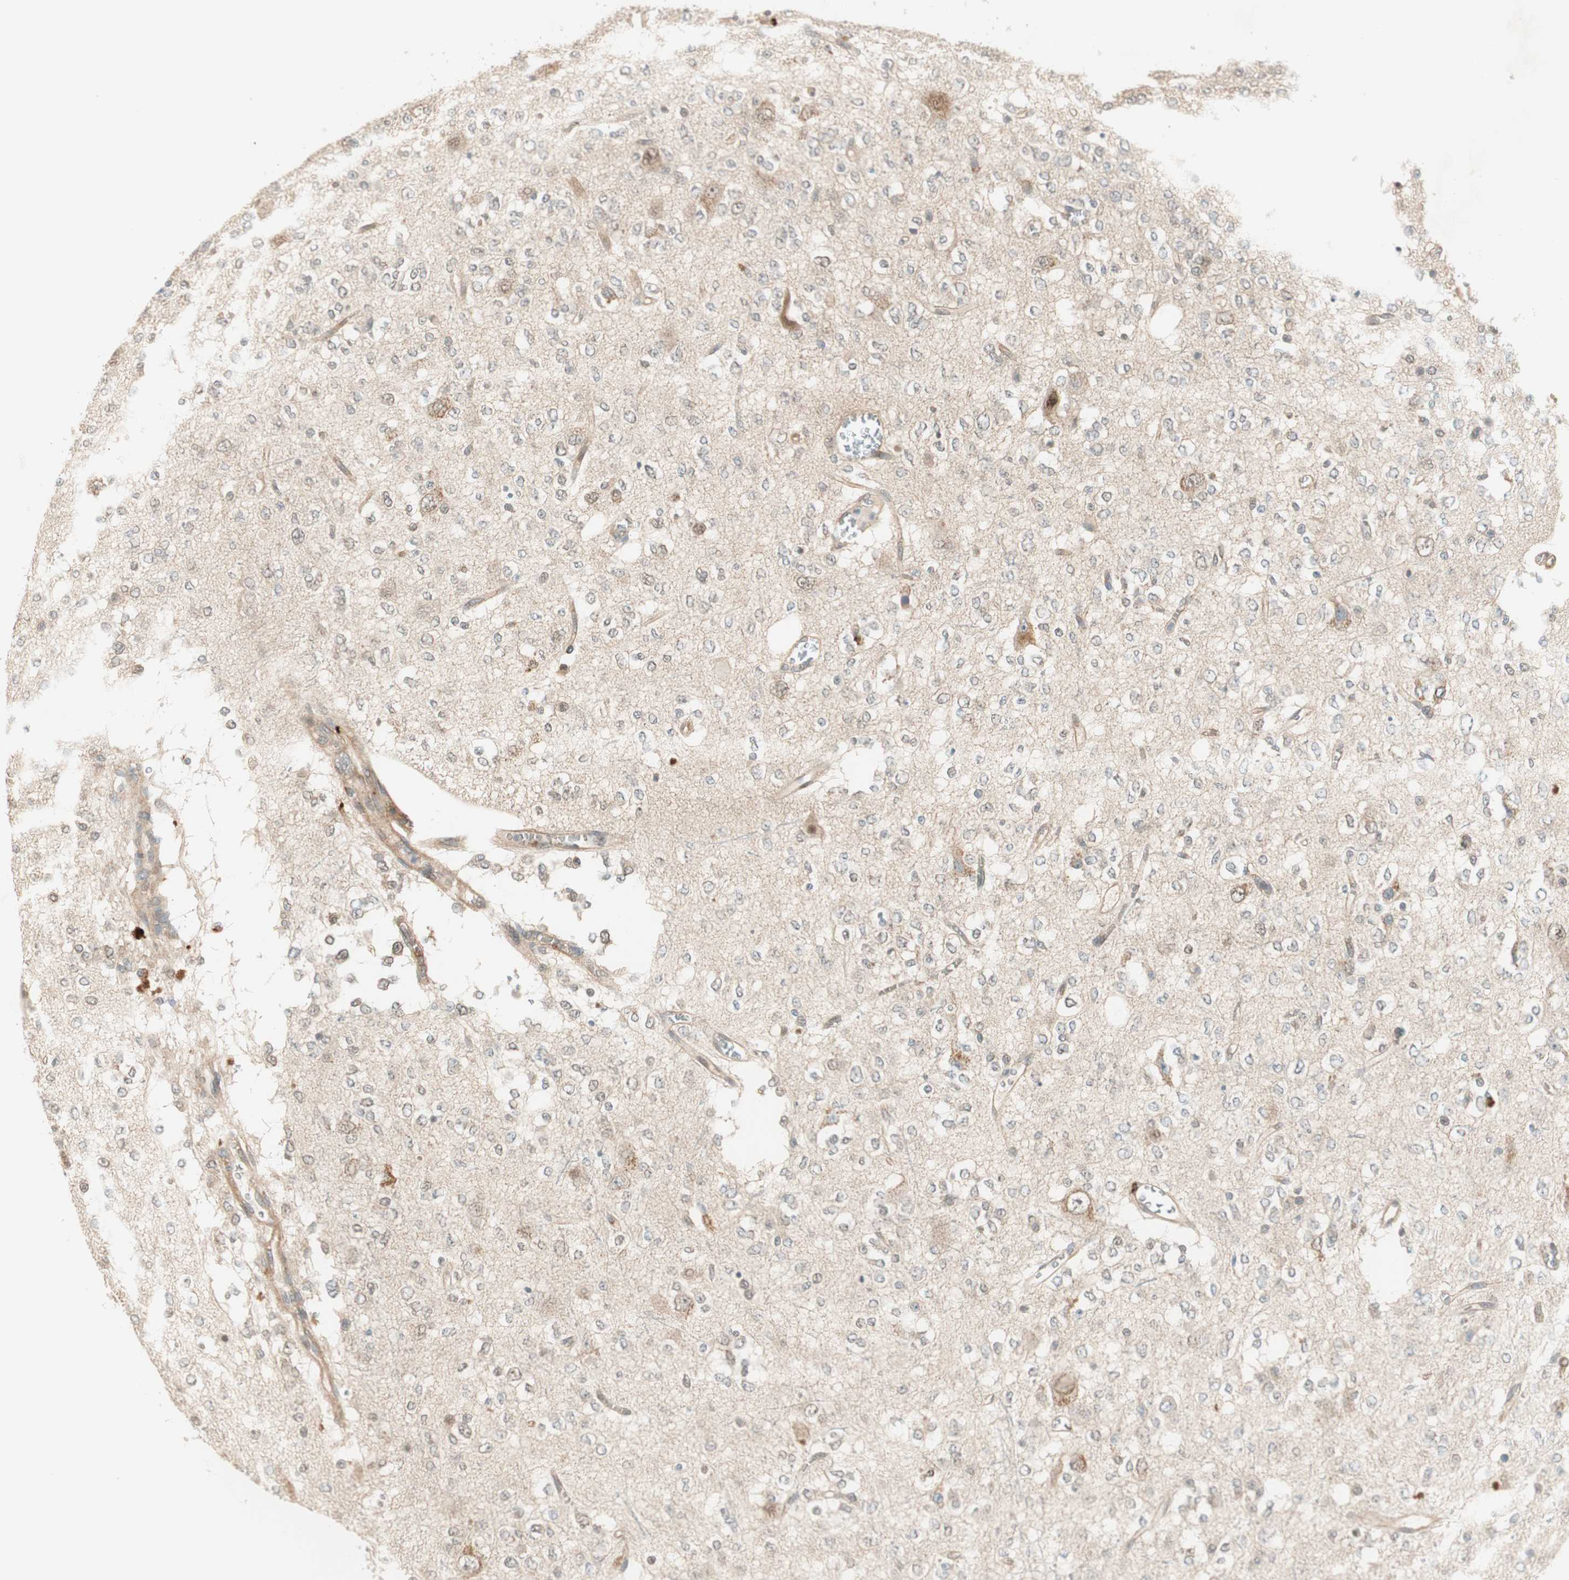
{"staining": {"intensity": "weak", "quantity": "25%-75%", "location": "cytoplasmic/membranous,nuclear"}, "tissue": "glioma", "cell_type": "Tumor cells", "image_type": "cancer", "snomed": [{"axis": "morphology", "description": "Glioma, malignant, Low grade"}, {"axis": "topography", "description": "Brain"}], "caption": "A photomicrograph of malignant glioma (low-grade) stained for a protein demonstrates weak cytoplasmic/membranous and nuclear brown staining in tumor cells. The staining was performed using DAB (3,3'-diaminobenzidine) to visualize the protein expression in brown, while the nuclei were stained in blue with hematoxylin (Magnification: 20x).", "gene": "PSMD8", "patient": {"sex": "male", "age": 38}}